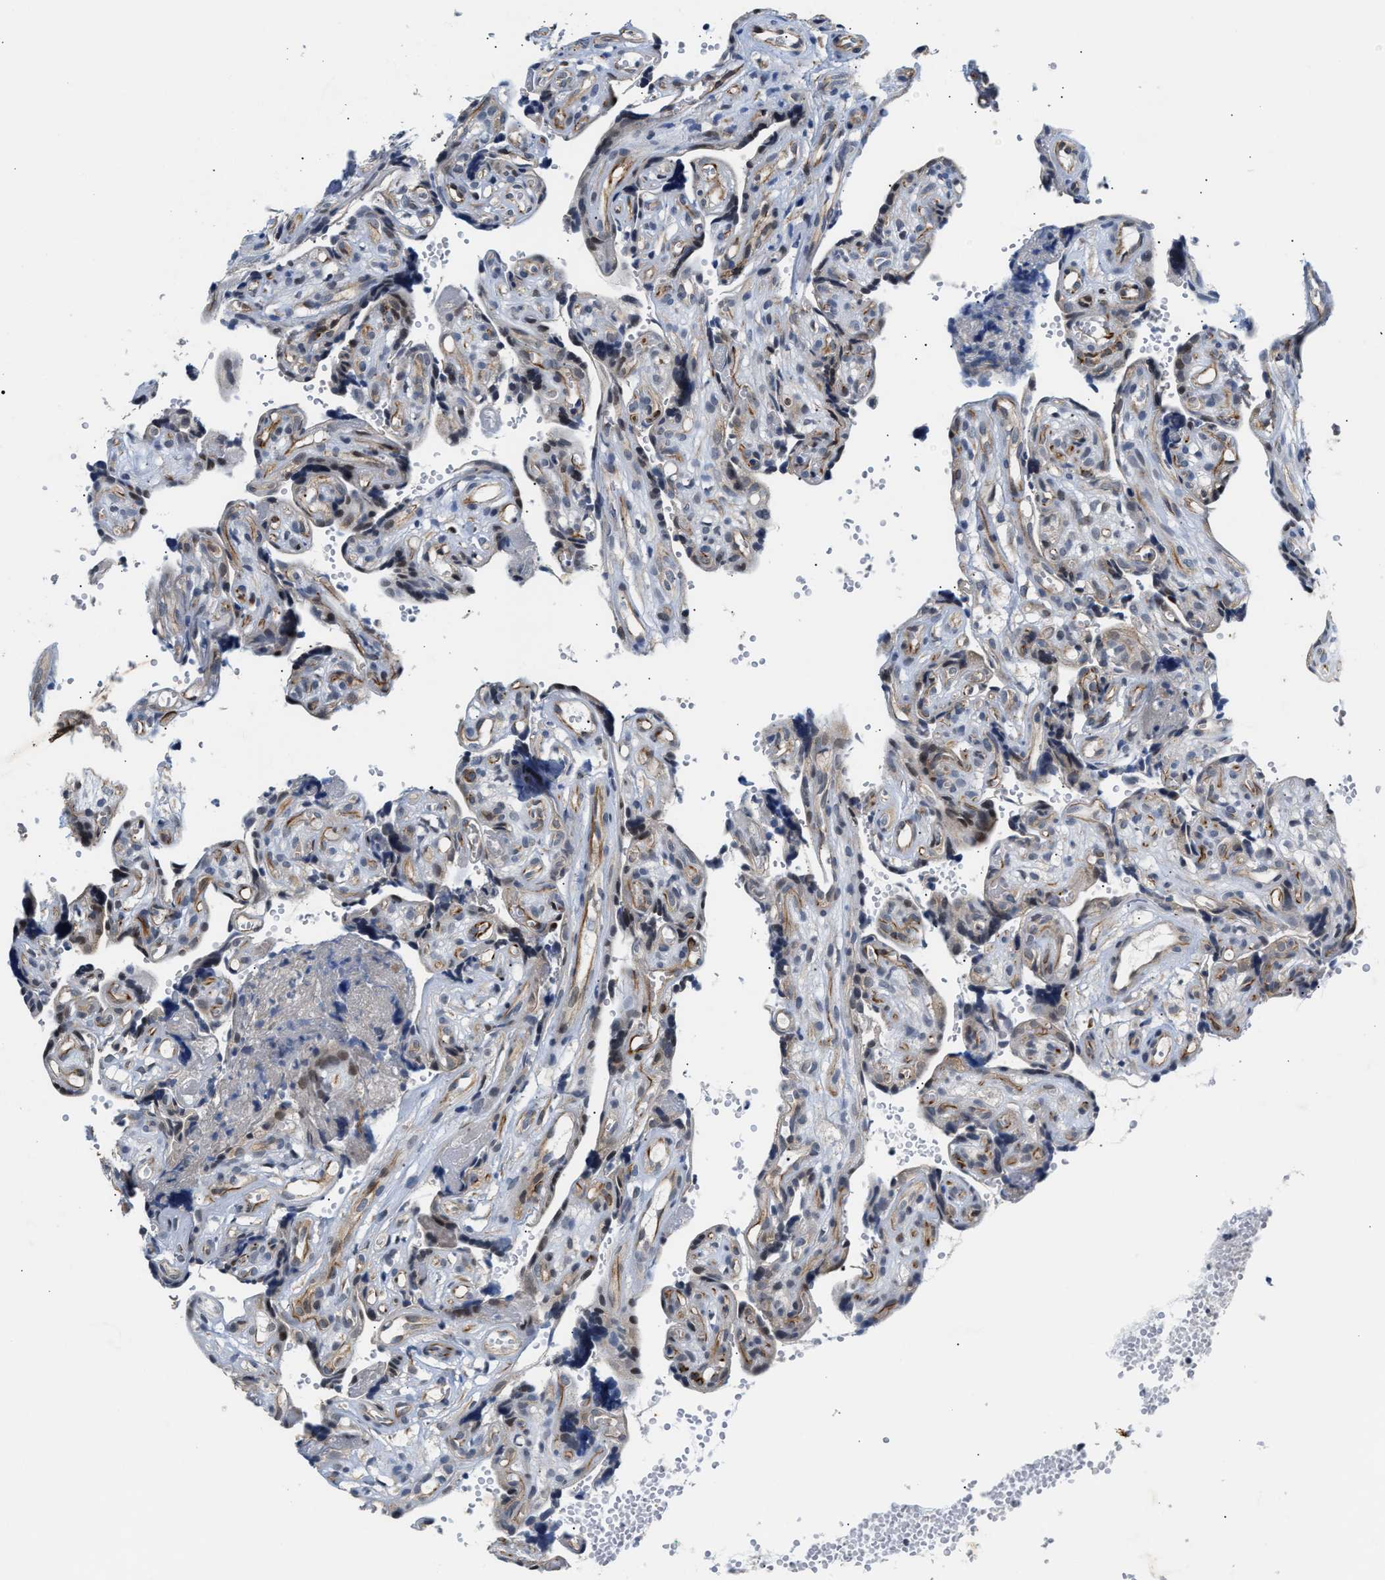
{"staining": {"intensity": "moderate", "quantity": ">75%", "location": "cytoplasmic/membranous,nuclear"}, "tissue": "placenta", "cell_type": "Trophoblastic cells", "image_type": "normal", "snomed": [{"axis": "morphology", "description": "Normal tissue, NOS"}, {"axis": "topography", "description": "Placenta"}], "caption": "DAB (3,3'-diaminobenzidine) immunohistochemical staining of normal human placenta exhibits moderate cytoplasmic/membranous,nuclear protein staining in approximately >75% of trophoblastic cells.", "gene": "PPM1H", "patient": {"sex": "female", "age": 30}}